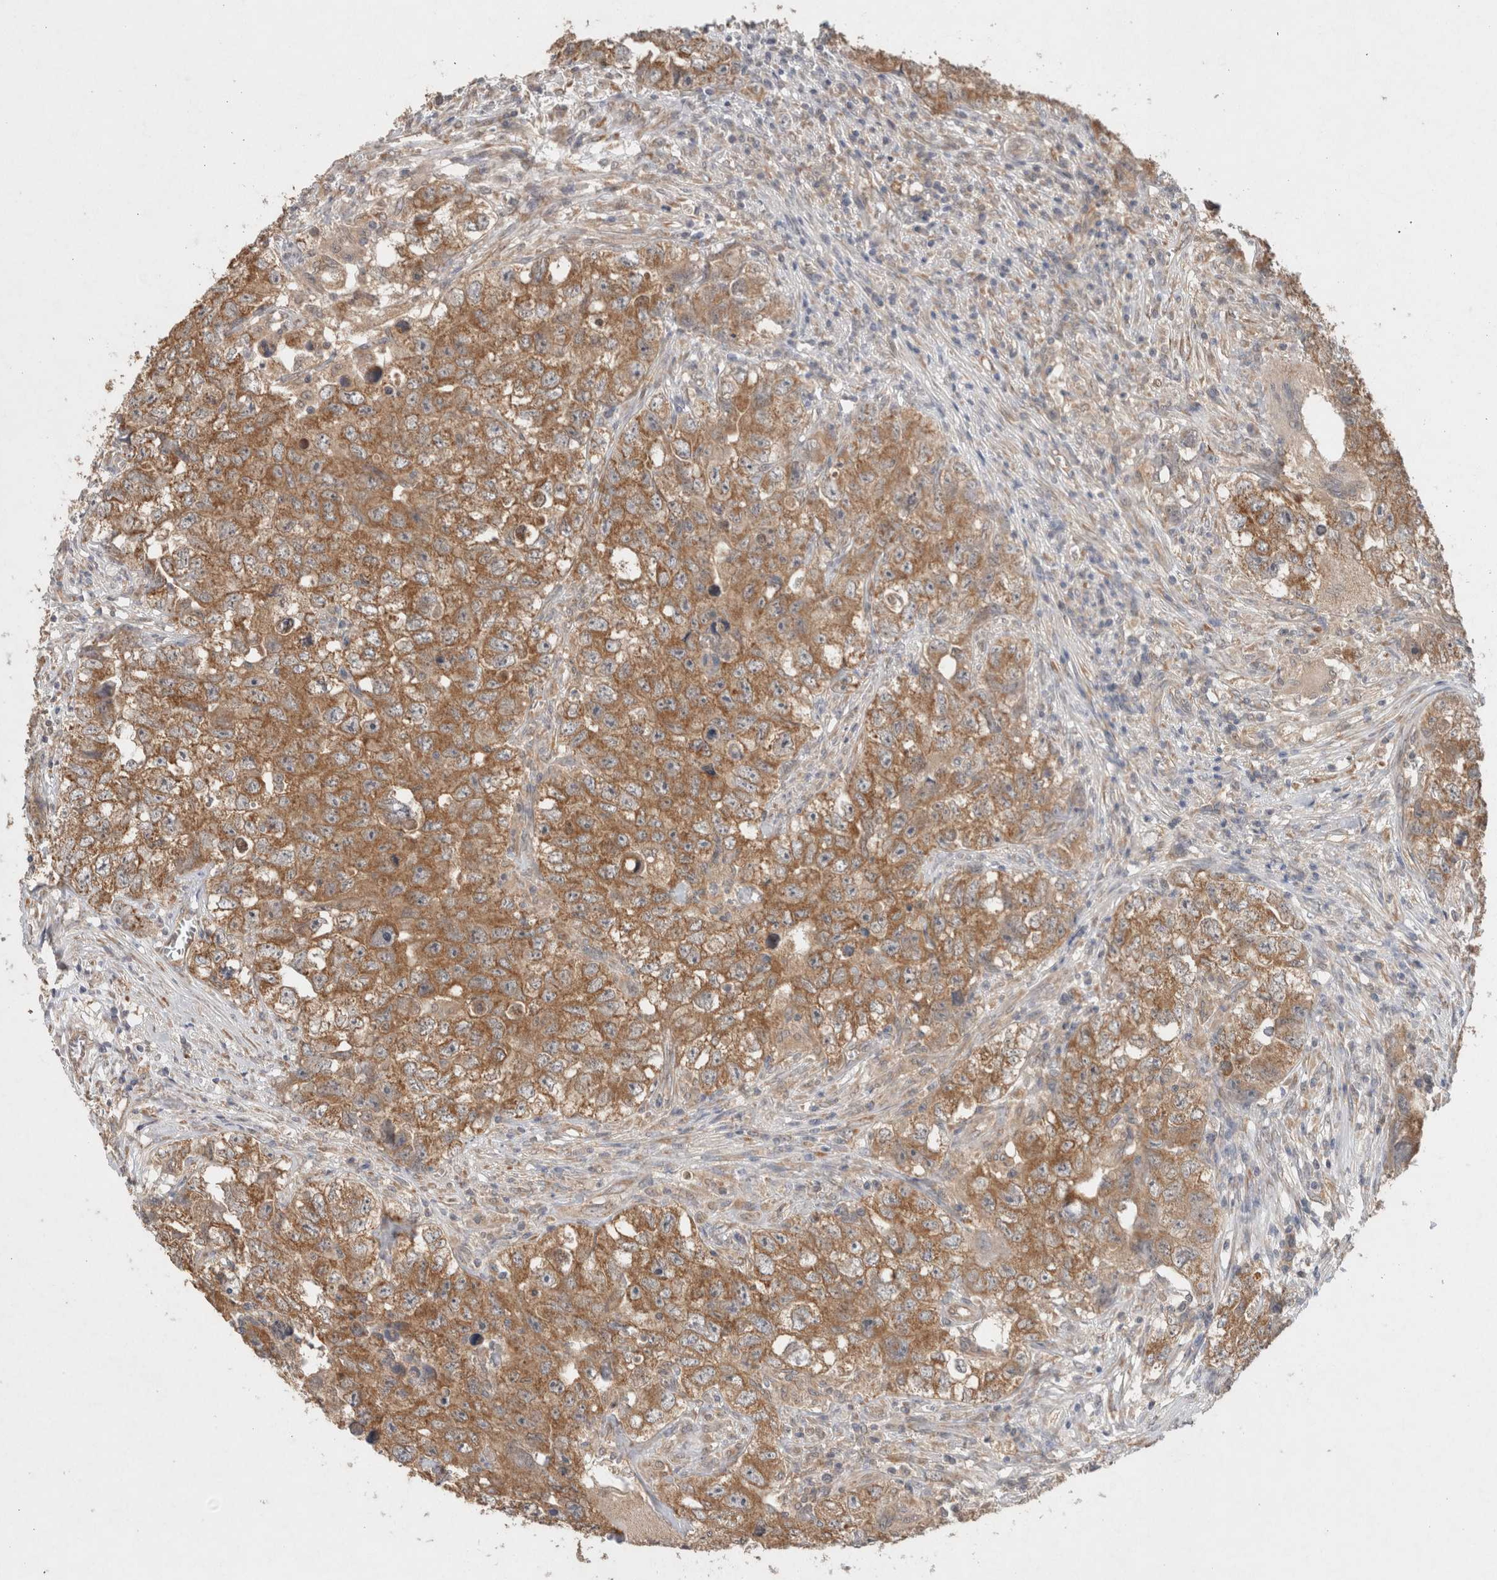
{"staining": {"intensity": "moderate", "quantity": ">75%", "location": "cytoplasmic/membranous"}, "tissue": "testis cancer", "cell_type": "Tumor cells", "image_type": "cancer", "snomed": [{"axis": "morphology", "description": "Seminoma, NOS"}, {"axis": "morphology", "description": "Carcinoma, Embryonal, NOS"}, {"axis": "topography", "description": "Testis"}], "caption": "Moderate cytoplasmic/membranous positivity is appreciated in approximately >75% of tumor cells in embryonal carcinoma (testis). (Brightfield microscopy of DAB IHC at high magnification).", "gene": "RAB14", "patient": {"sex": "male", "age": 43}}